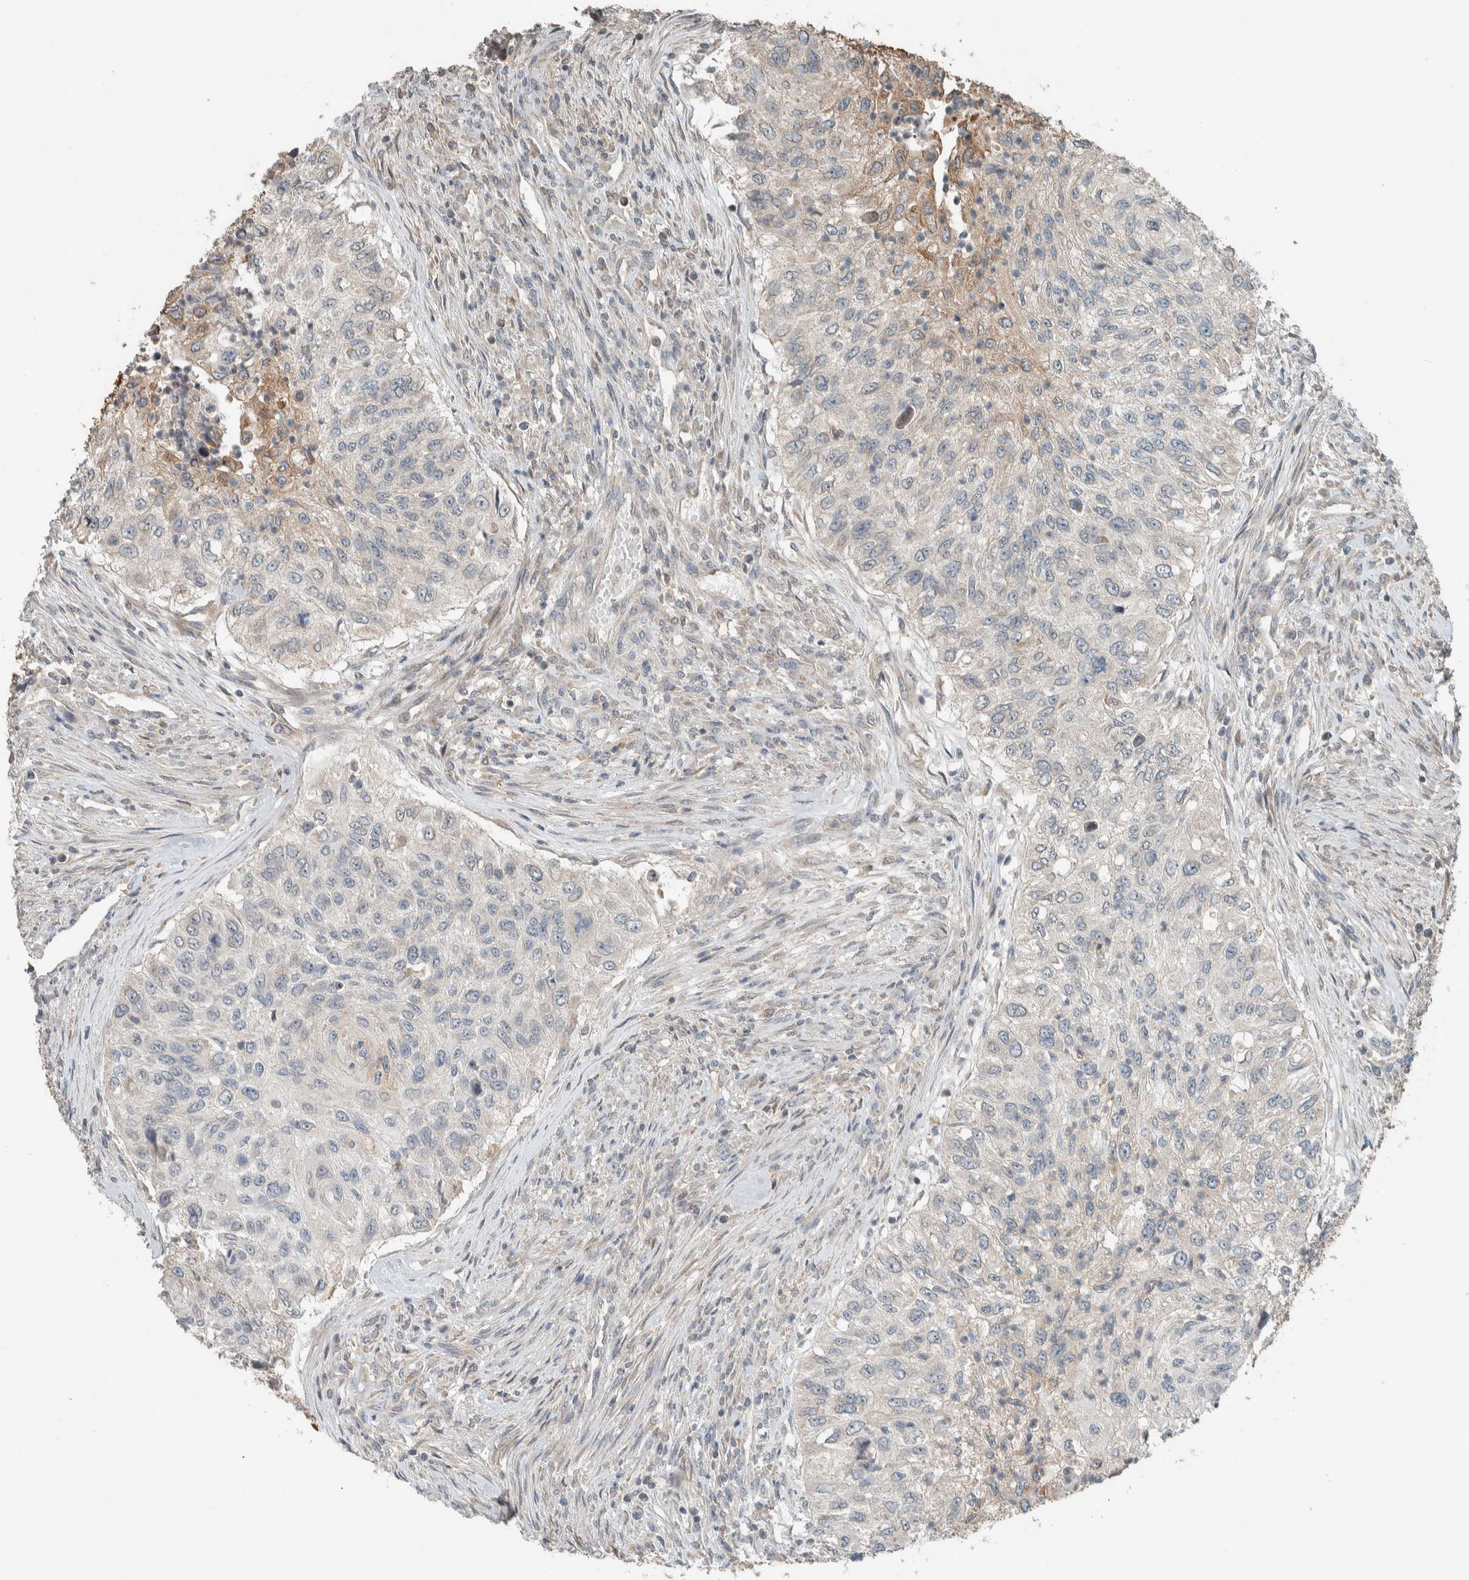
{"staining": {"intensity": "weak", "quantity": "<25%", "location": "cytoplasmic/membranous"}, "tissue": "urothelial cancer", "cell_type": "Tumor cells", "image_type": "cancer", "snomed": [{"axis": "morphology", "description": "Urothelial carcinoma, High grade"}, {"axis": "topography", "description": "Urinary bladder"}], "caption": "Tumor cells are negative for protein expression in human urothelial cancer.", "gene": "NBR1", "patient": {"sex": "female", "age": 60}}